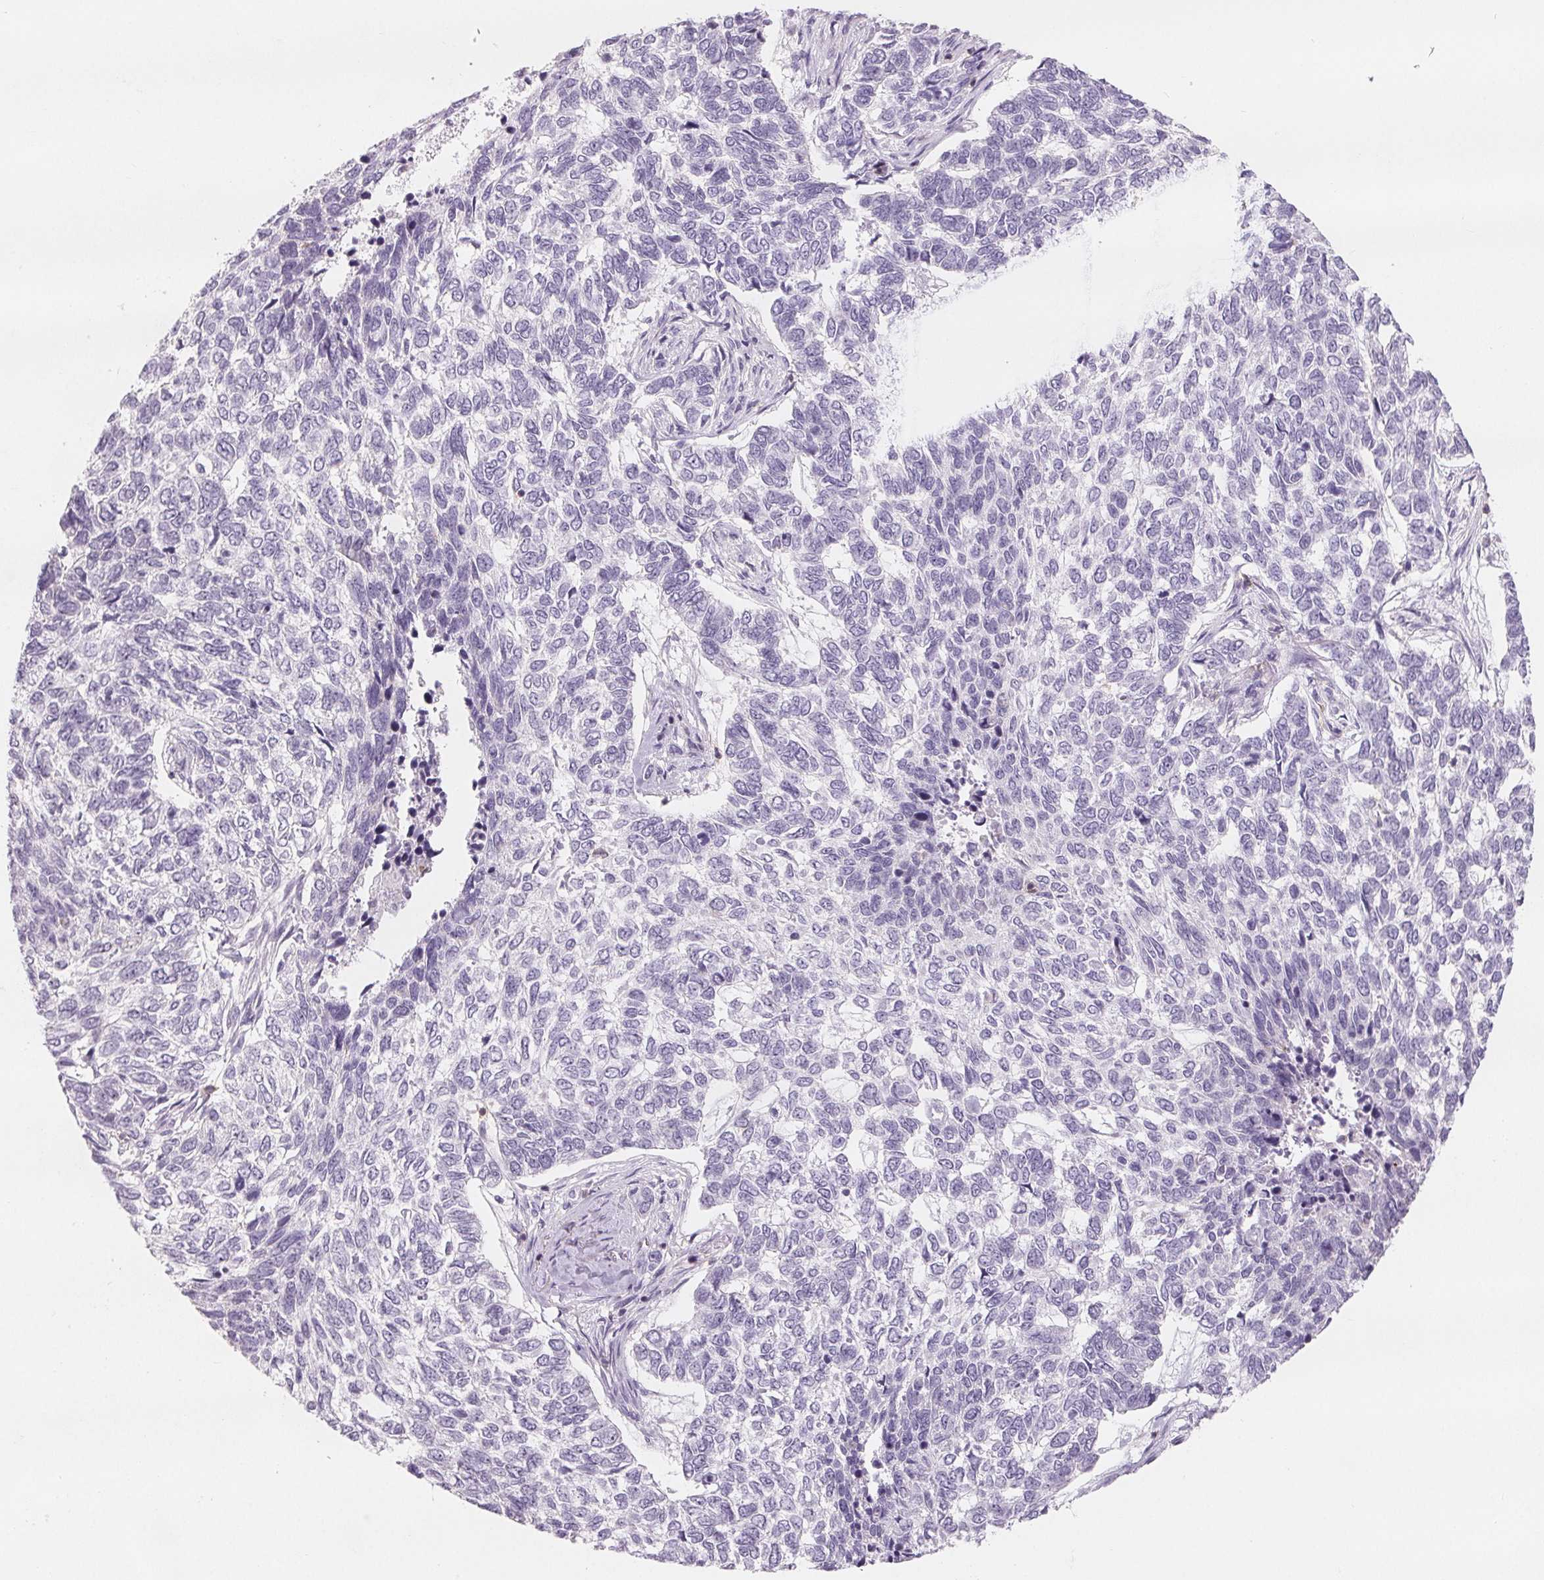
{"staining": {"intensity": "negative", "quantity": "none", "location": "none"}, "tissue": "skin cancer", "cell_type": "Tumor cells", "image_type": "cancer", "snomed": [{"axis": "morphology", "description": "Basal cell carcinoma"}, {"axis": "topography", "description": "Skin"}], "caption": "Immunohistochemistry (IHC) photomicrograph of neoplastic tissue: skin cancer (basal cell carcinoma) stained with DAB (3,3'-diaminobenzidine) reveals no significant protein staining in tumor cells.", "gene": "CD69", "patient": {"sex": "female", "age": 65}}